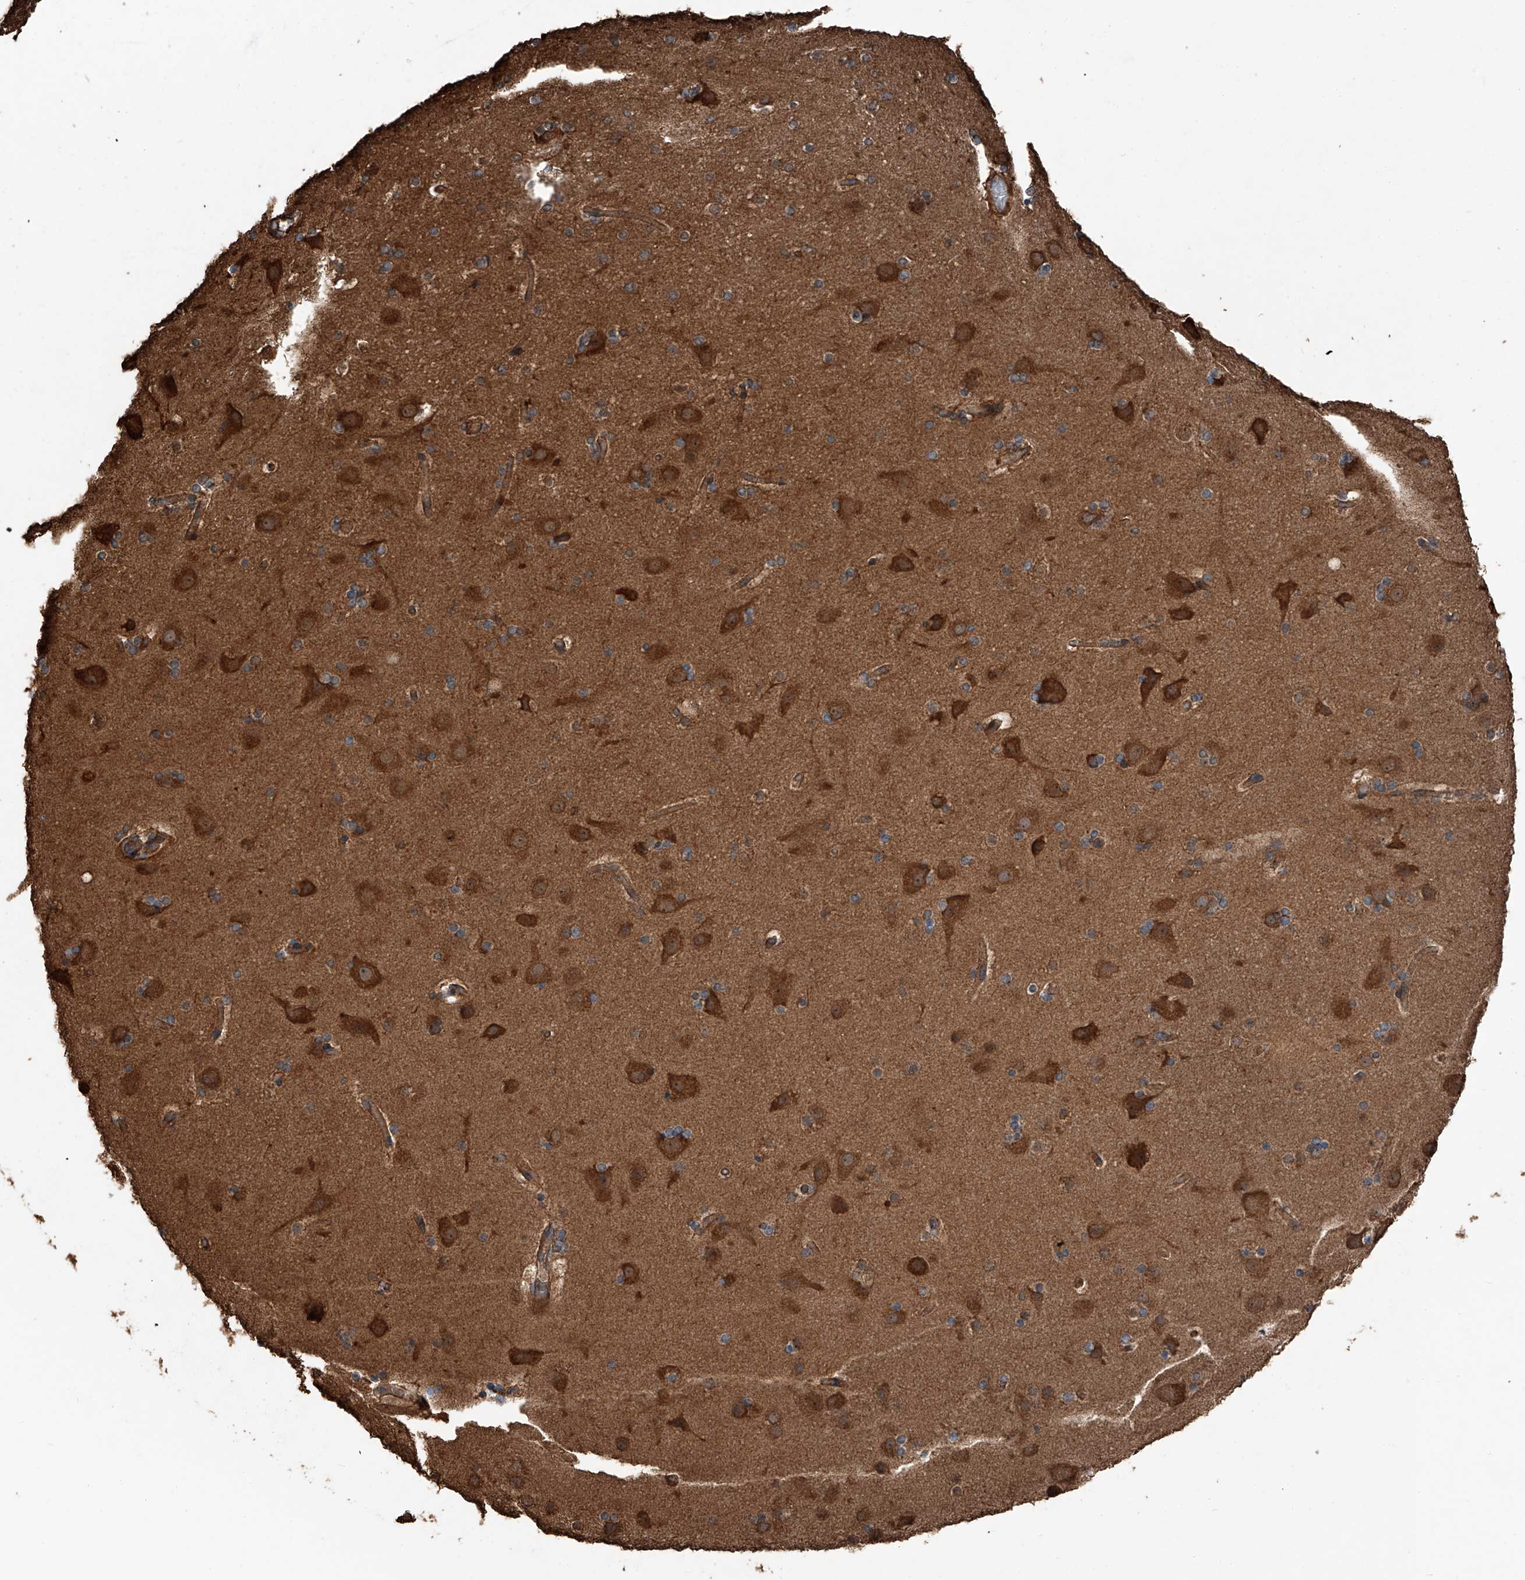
{"staining": {"intensity": "moderate", "quantity": ">75%", "location": "cytoplasmic/membranous"}, "tissue": "cerebral cortex", "cell_type": "Endothelial cells", "image_type": "normal", "snomed": [{"axis": "morphology", "description": "Normal tissue, NOS"}, {"axis": "topography", "description": "Cerebral cortex"}], "caption": "Endothelial cells reveal medium levels of moderate cytoplasmic/membranous positivity in approximately >75% of cells in normal cerebral cortex.", "gene": "KCNJ2", "patient": {"sex": "male", "age": 57}}